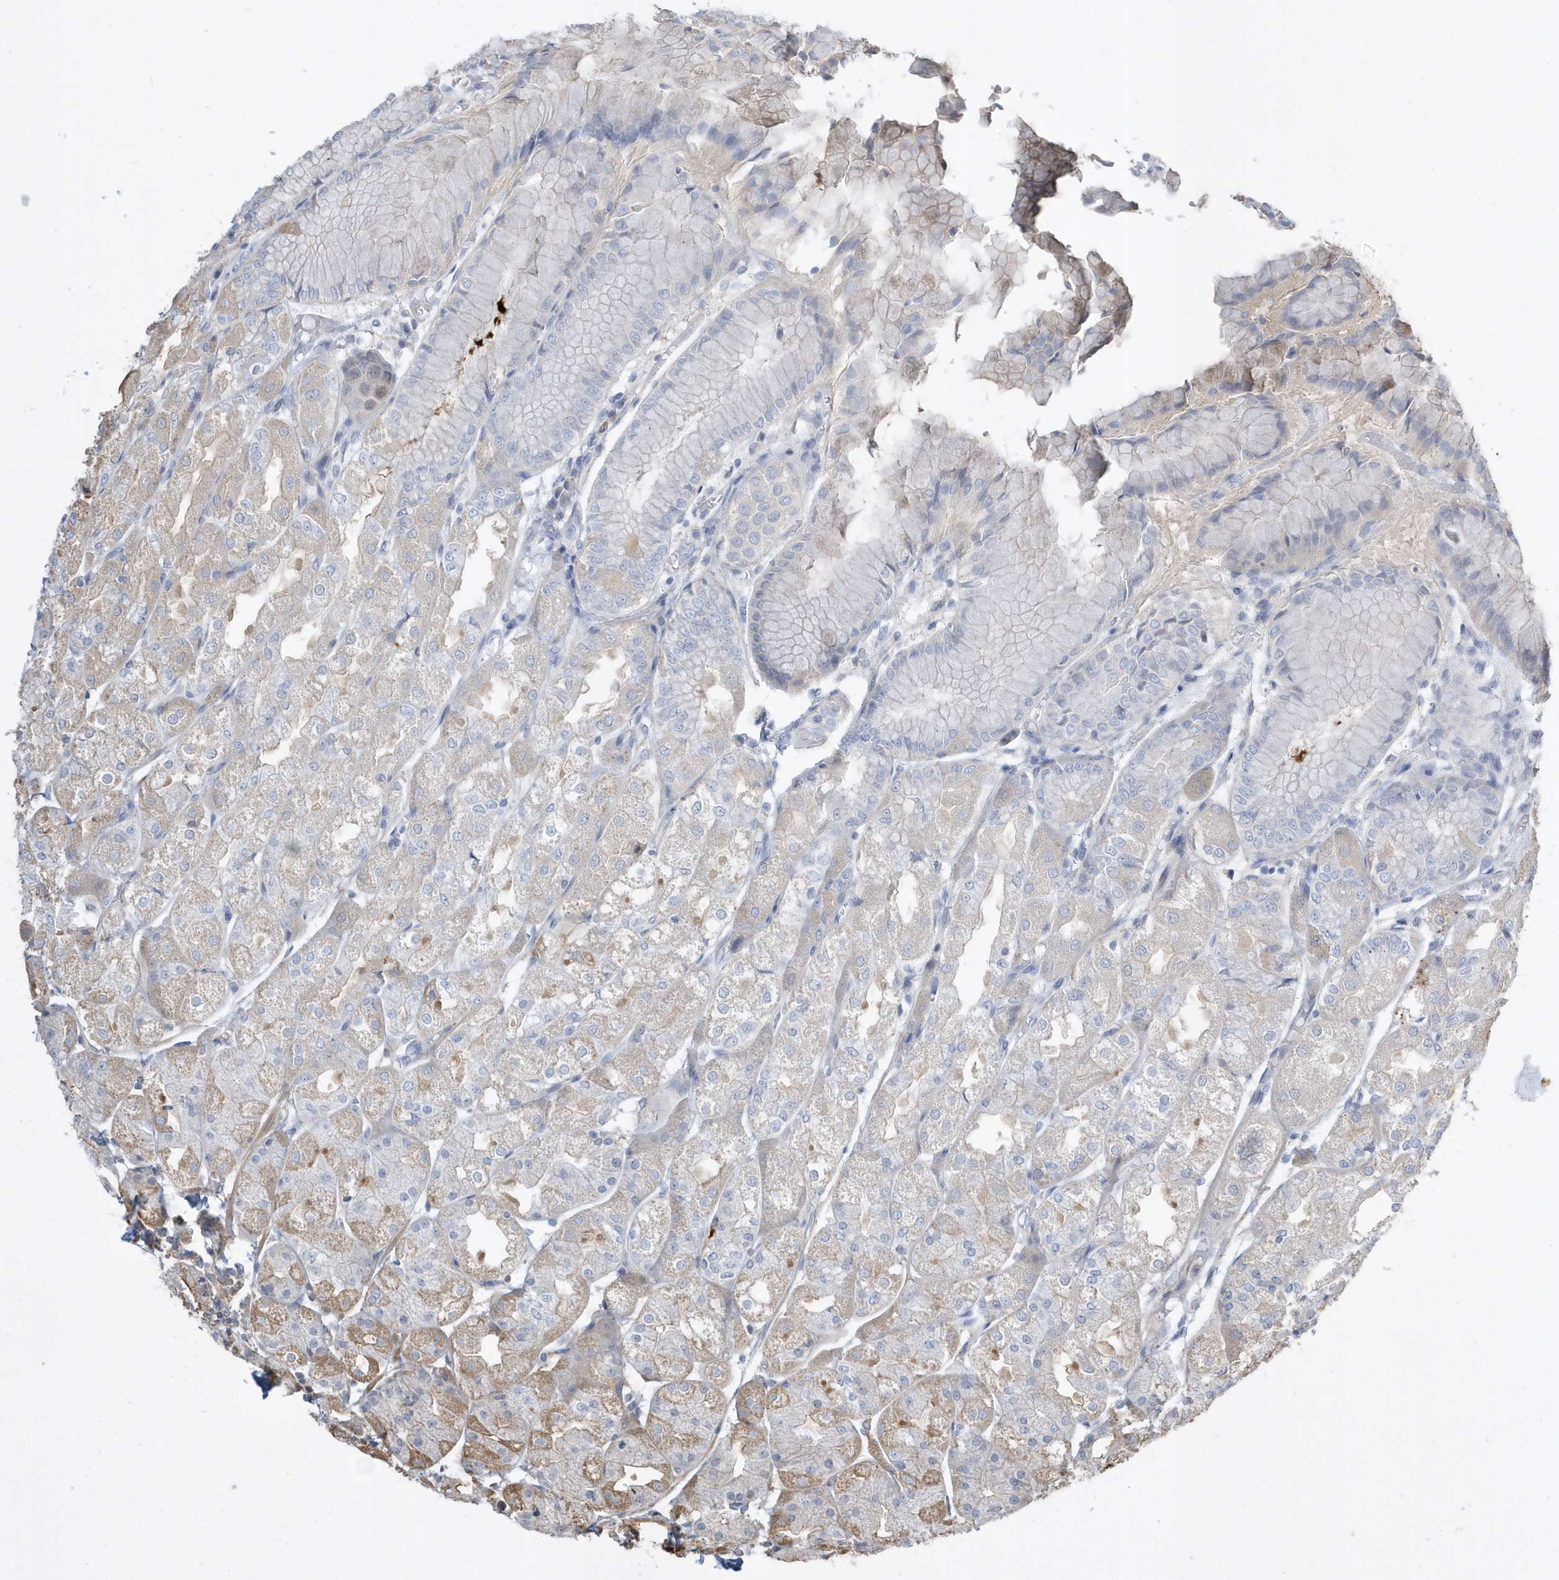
{"staining": {"intensity": "strong", "quantity": "25%-75%", "location": "cytoplasmic/membranous"}, "tissue": "stomach", "cell_type": "Glandular cells", "image_type": "normal", "snomed": [{"axis": "morphology", "description": "Normal tissue, NOS"}, {"axis": "topography", "description": "Stomach, upper"}], "caption": "Immunohistochemistry histopathology image of normal human stomach stained for a protein (brown), which reveals high levels of strong cytoplasmic/membranous positivity in about 25%-75% of glandular cells.", "gene": "SENP8", "patient": {"sex": "male", "age": 72}}